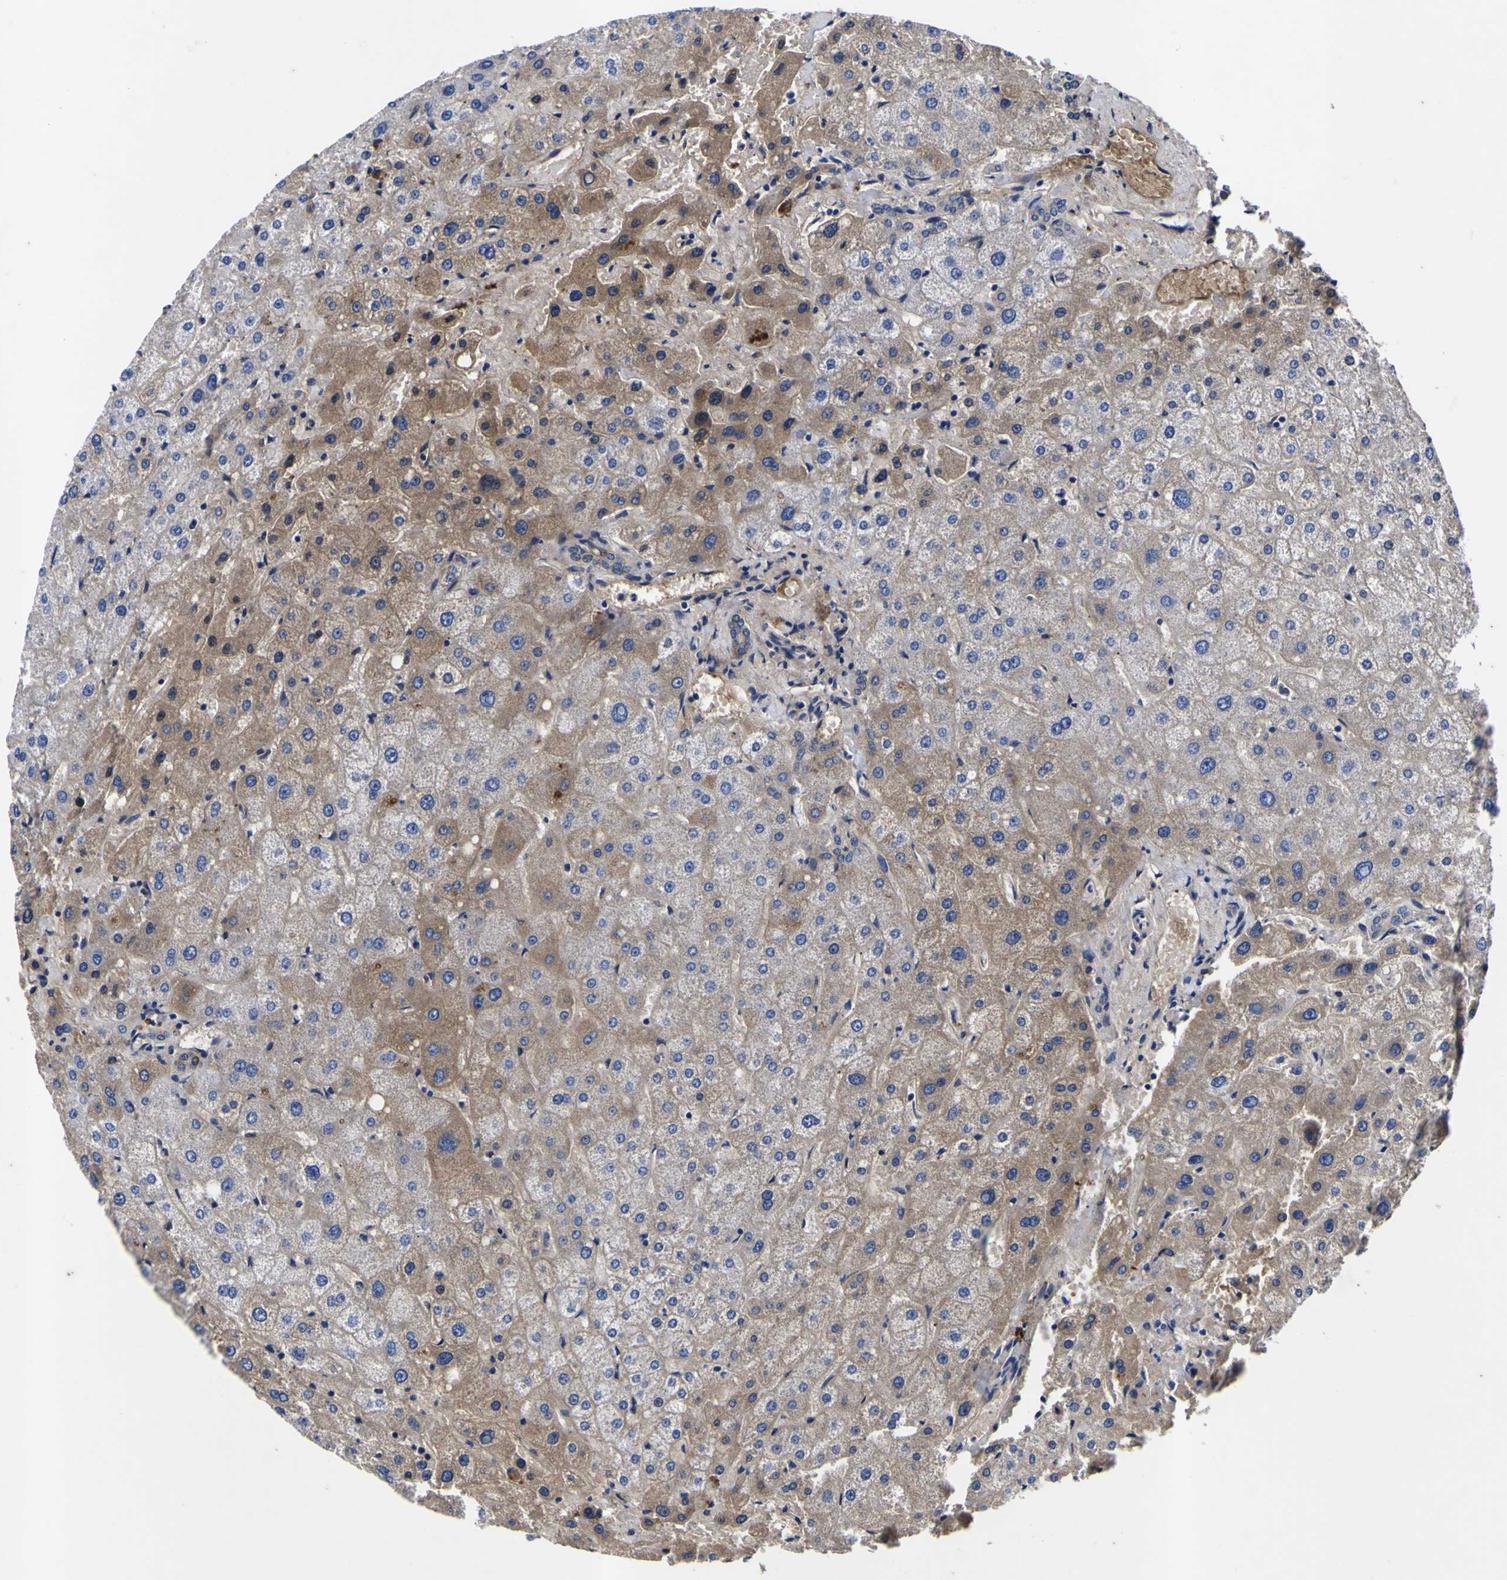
{"staining": {"intensity": "negative", "quantity": "none", "location": "none"}, "tissue": "liver", "cell_type": "Cholangiocytes", "image_type": "normal", "snomed": [{"axis": "morphology", "description": "Normal tissue, NOS"}, {"axis": "topography", "description": "Liver"}], "caption": "Immunohistochemical staining of benign liver shows no significant expression in cholangiocytes.", "gene": "VASN", "patient": {"sex": "male", "age": 73}}